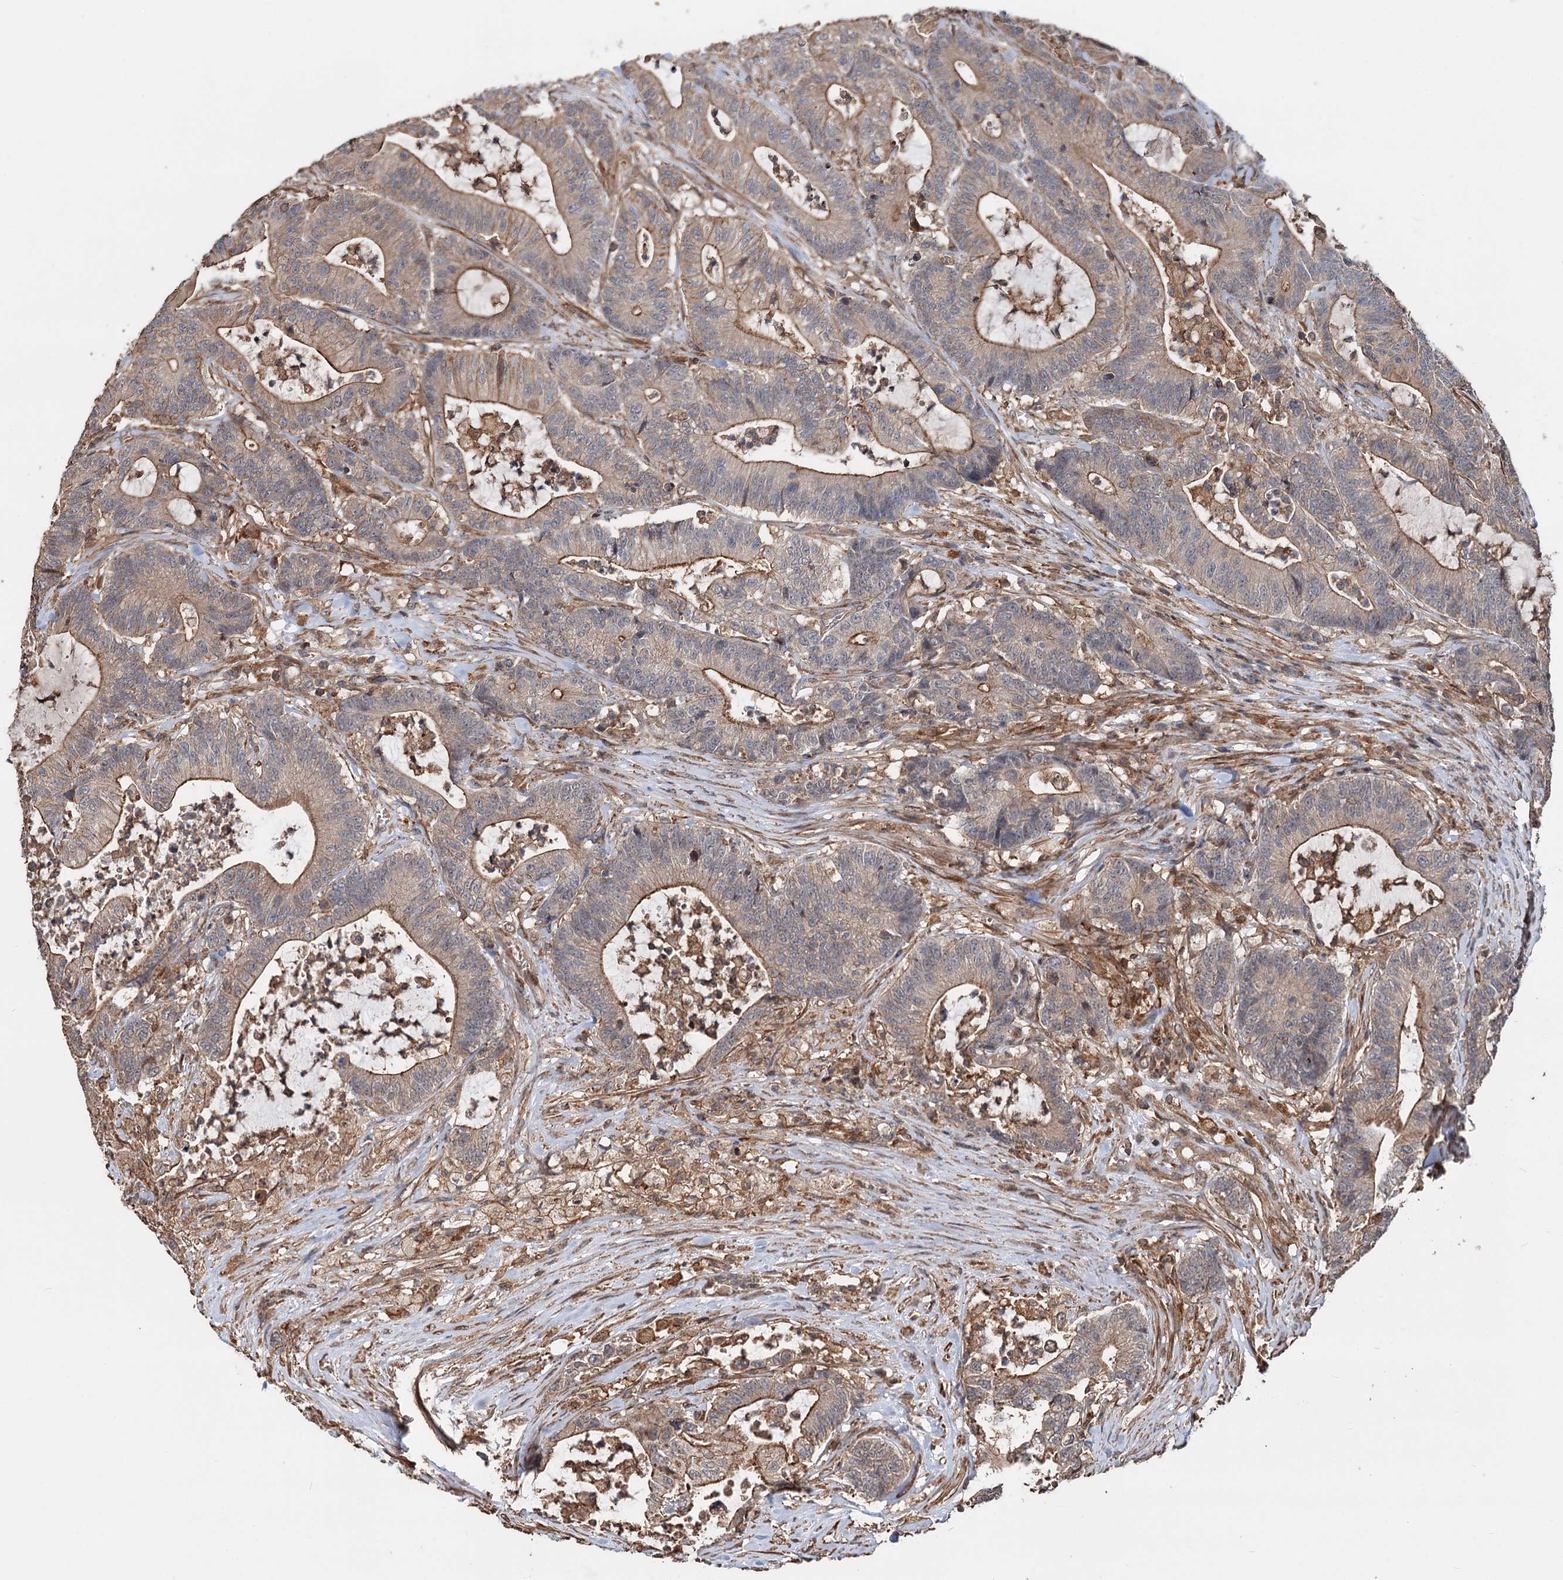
{"staining": {"intensity": "moderate", "quantity": ">75%", "location": "cytoplasmic/membranous"}, "tissue": "colorectal cancer", "cell_type": "Tumor cells", "image_type": "cancer", "snomed": [{"axis": "morphology", "description": "Adenocarcinoma, NOS"}, {"axis": "topography", "description": "Colon"}], "caption": "Immunohistochemical staining of colorectal cancer demonstrates medium levels of moderate cytoplasmic/membranous positivity in approximately >75% of tumor cells.", "gene": "GRIP1", "patient": {"sex": "female", "age": 84}}